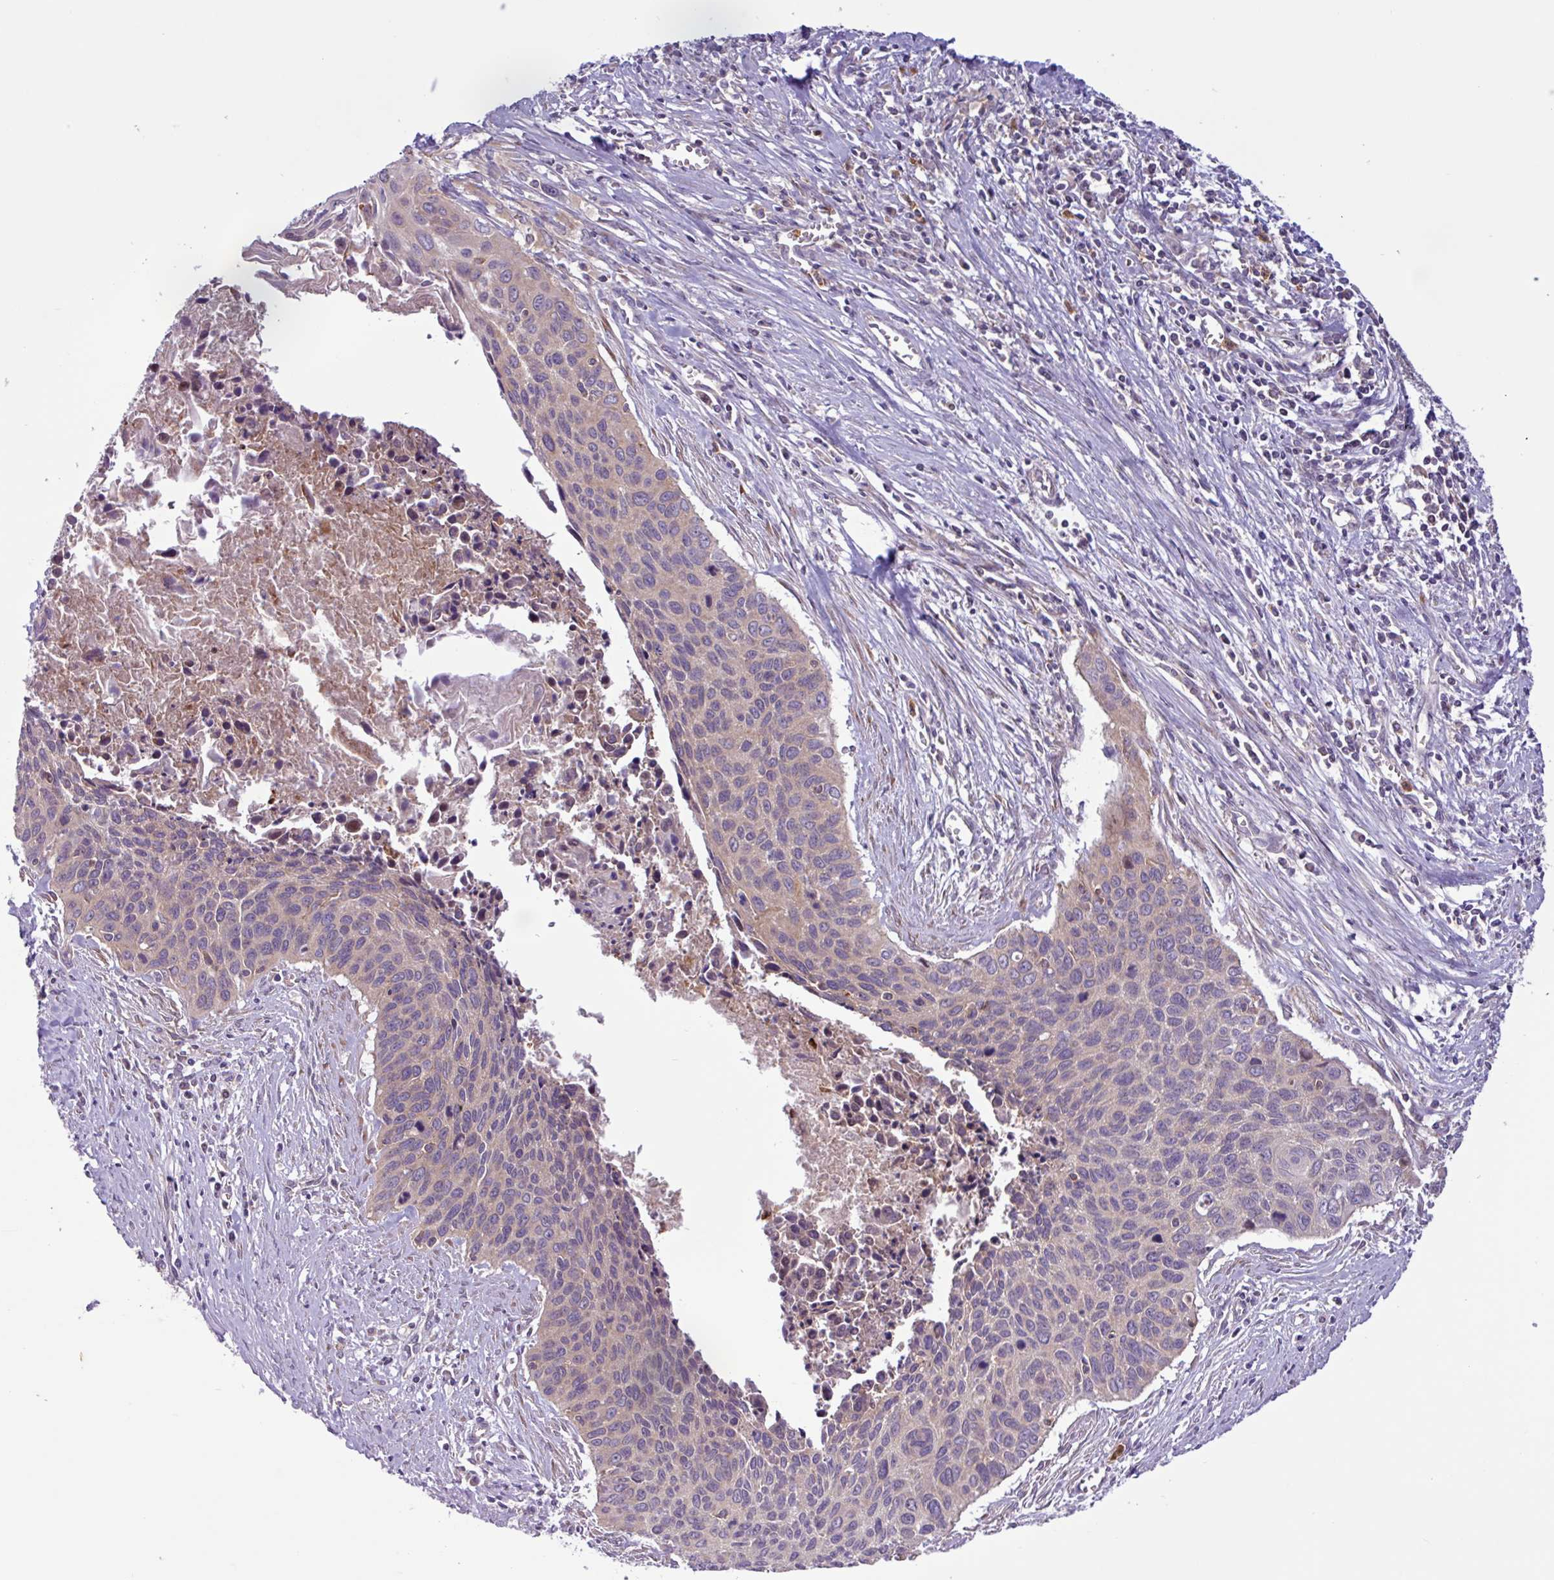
{"staining": {"intensity": "weak", "quantity": "<25%", "location": "cytoplasmic/membranous"}, "tissue": "cervical cancer", "cell_type": "Tumor cells", "image_type": "cancer", "snomed": [{"axis": "morphology", "description": "Squamous cell carcinoma, NOS"}, {"axis": "topography", "description": "Cervix"}], "caption": "The IHC micrograph has no significant positivity in tumor cells of cervical cancer tissue.", "gene": "ACTR3", "patient": {"sex": "female", "age": 55}}